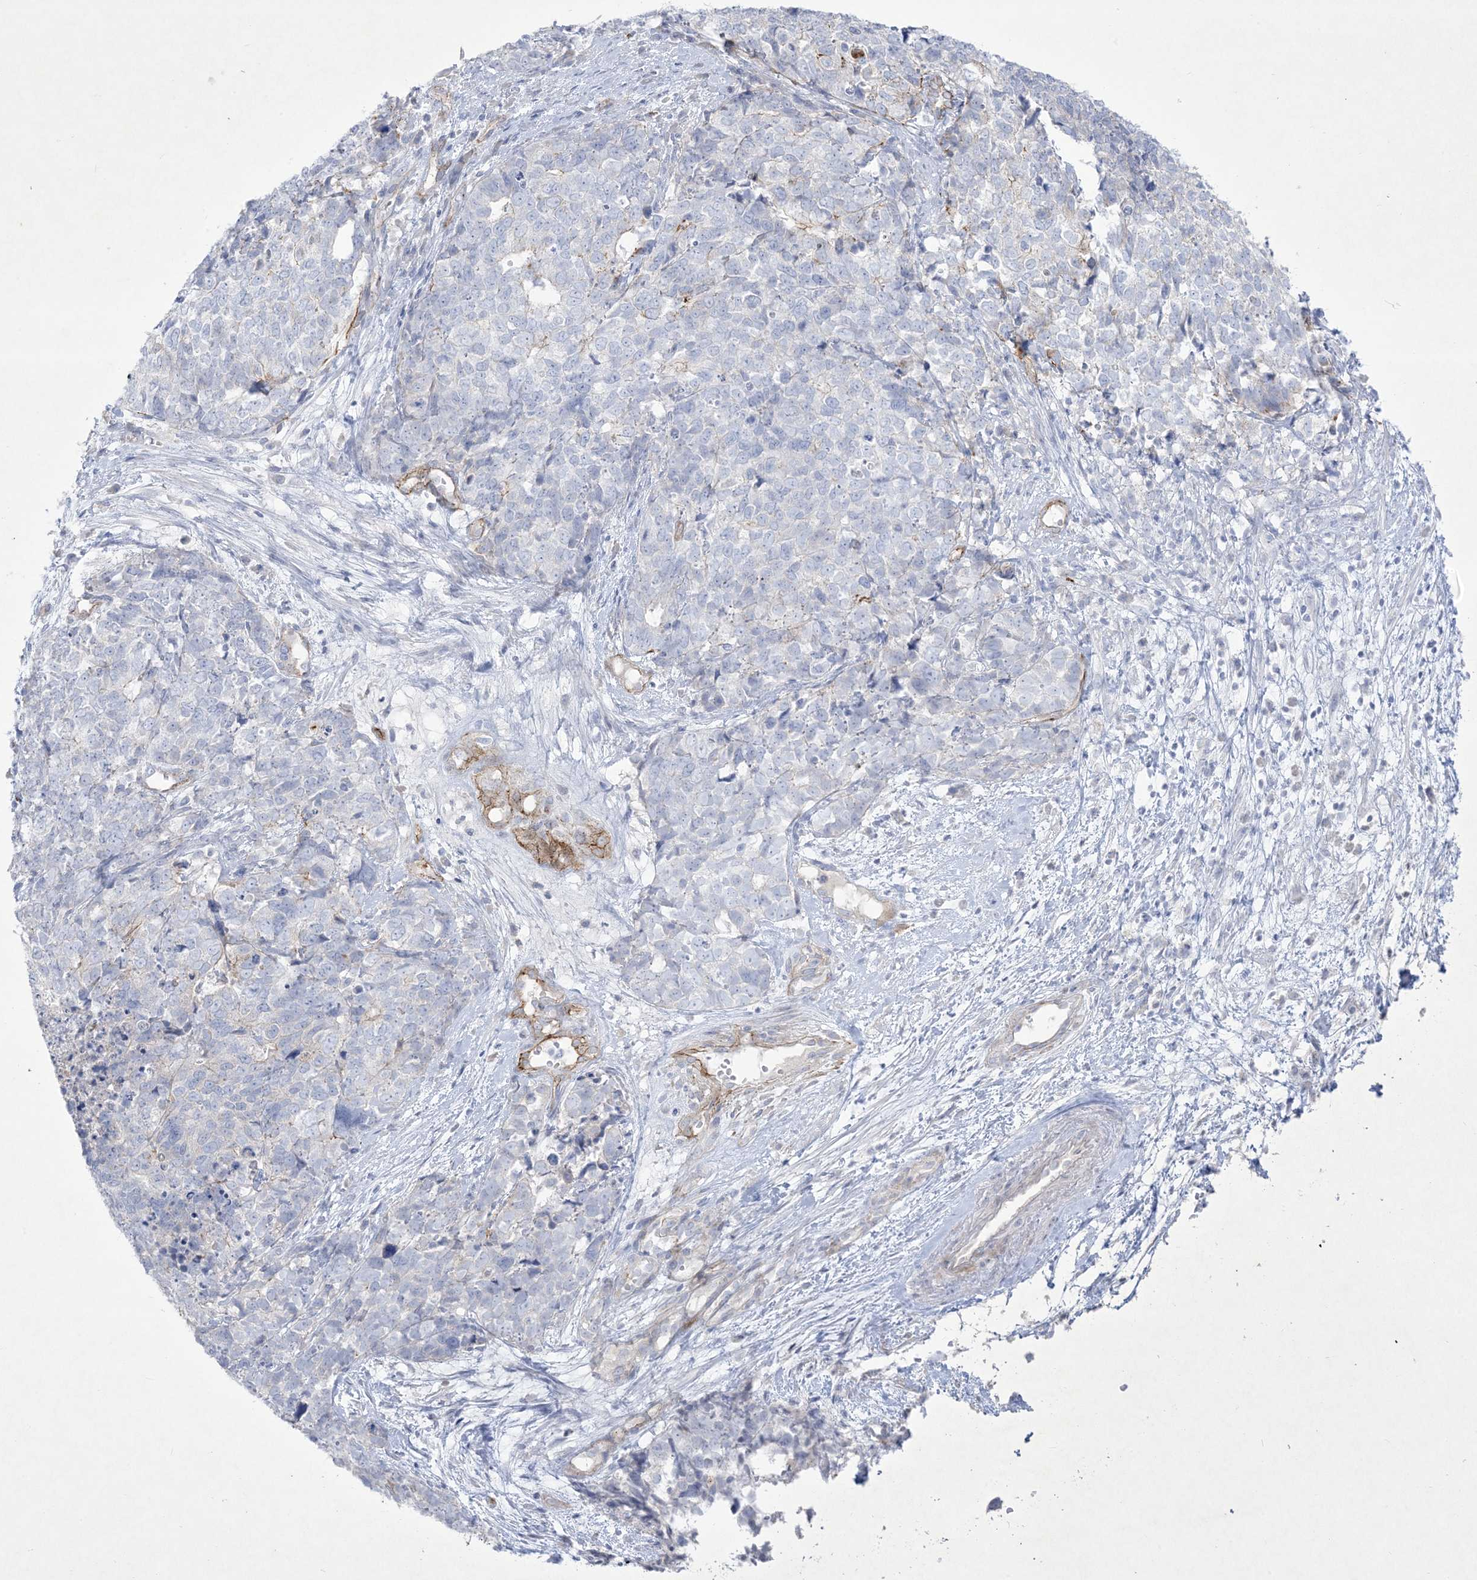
{"staining": {"intensity": "negative", "quantity": "none", "location": "none"}, "tissue": "cervical cancer", "cell_type": "Tumor cells", "image_type": "cancer", "snomed": [{"axis": "morphology", "description": "Squamous cell carcinoma, NOS"}, {"axis": "topography", "description": "Cervix"}], "caption": "High power microscopy image of an IHC micrograph of cervical cancer, revealing no significant staining in tumor cells.", "gene": "B3GNT7", "patient": {"sex": "female", "age": 63}}